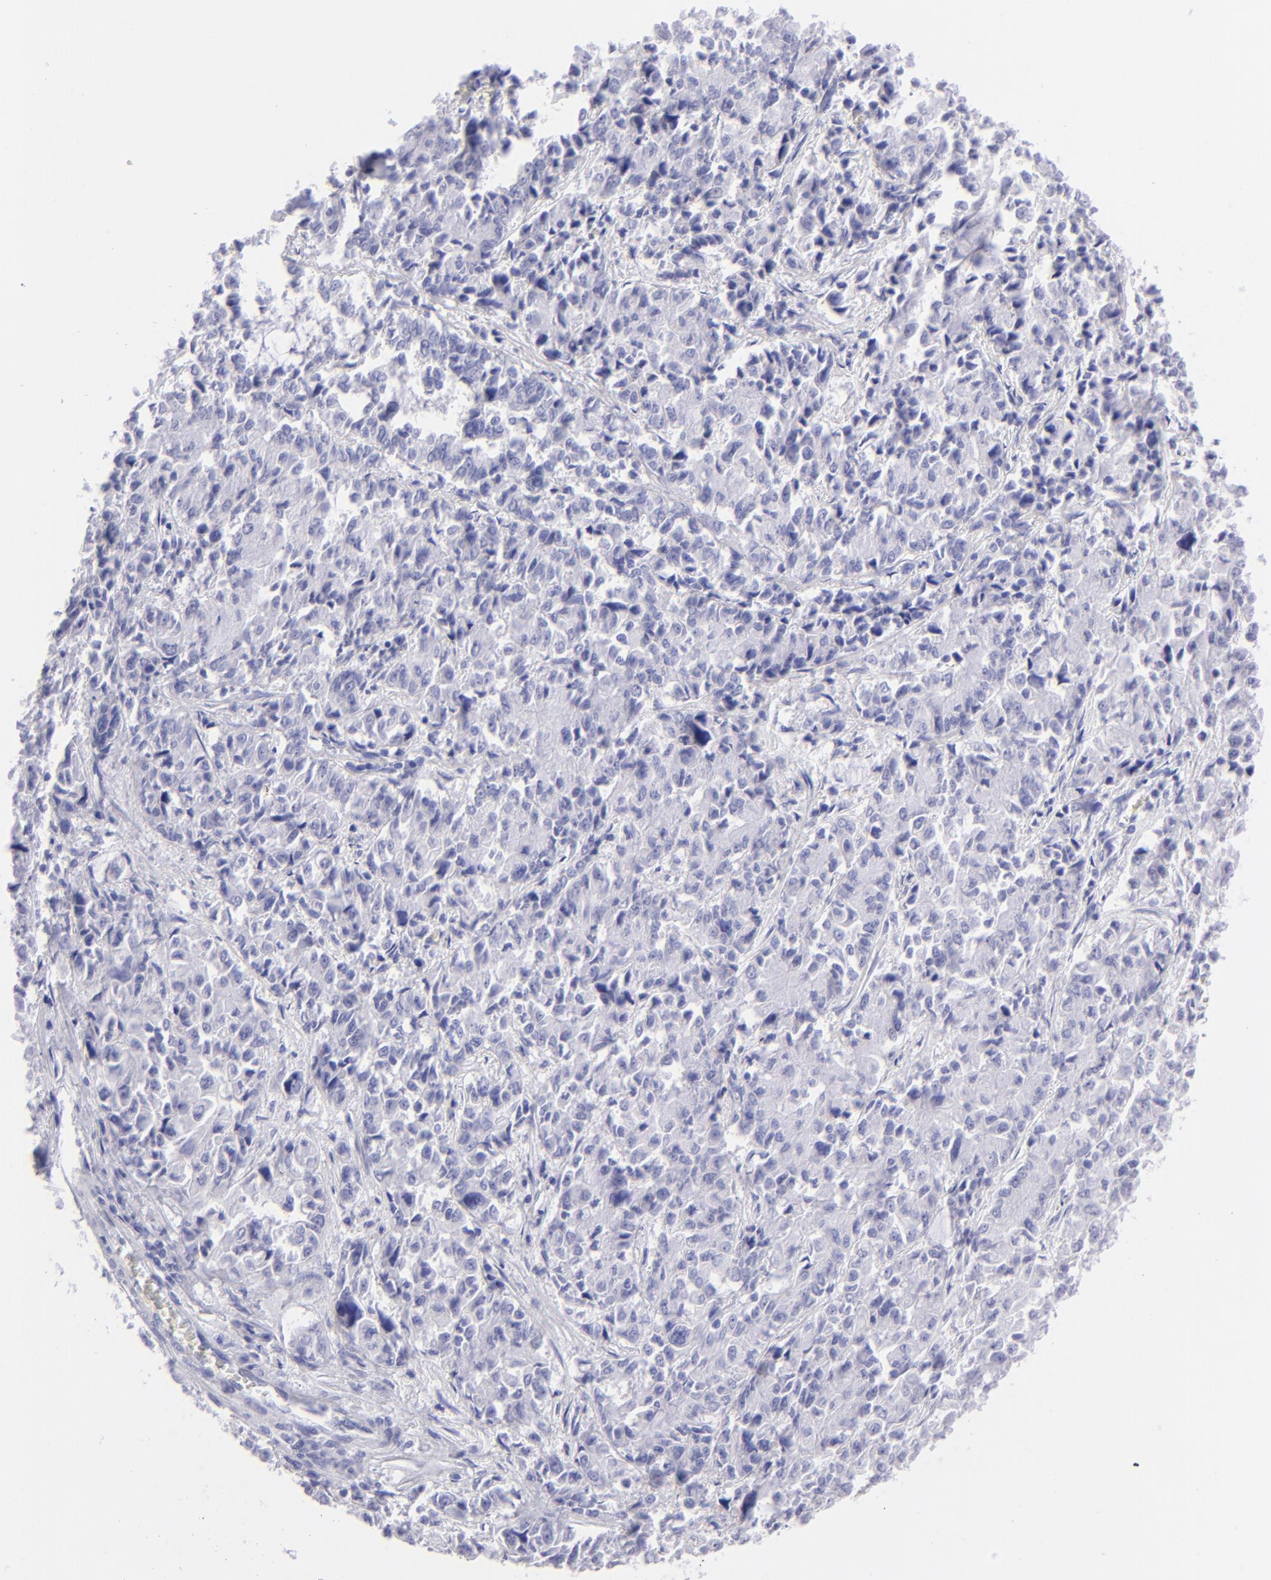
{"staining": {"intensity": "negative", "quantity": "none", "location": "none"}, "tissue": "pancreatic cancer", "cell_type": "Tumor cells", "image_type": "cancer", "snomed": [{"axis": "morphology", "description": "Adenocarcinoma, NOS"}, {"axis": "topography", "description": "Pancreas"}], "caption": "IHC of human adenocarcinoma (pancreatic) displays no positivity in tumor cells.", "gene": "SLC1A3", "patient": {"sex": "female", "age": 52}}